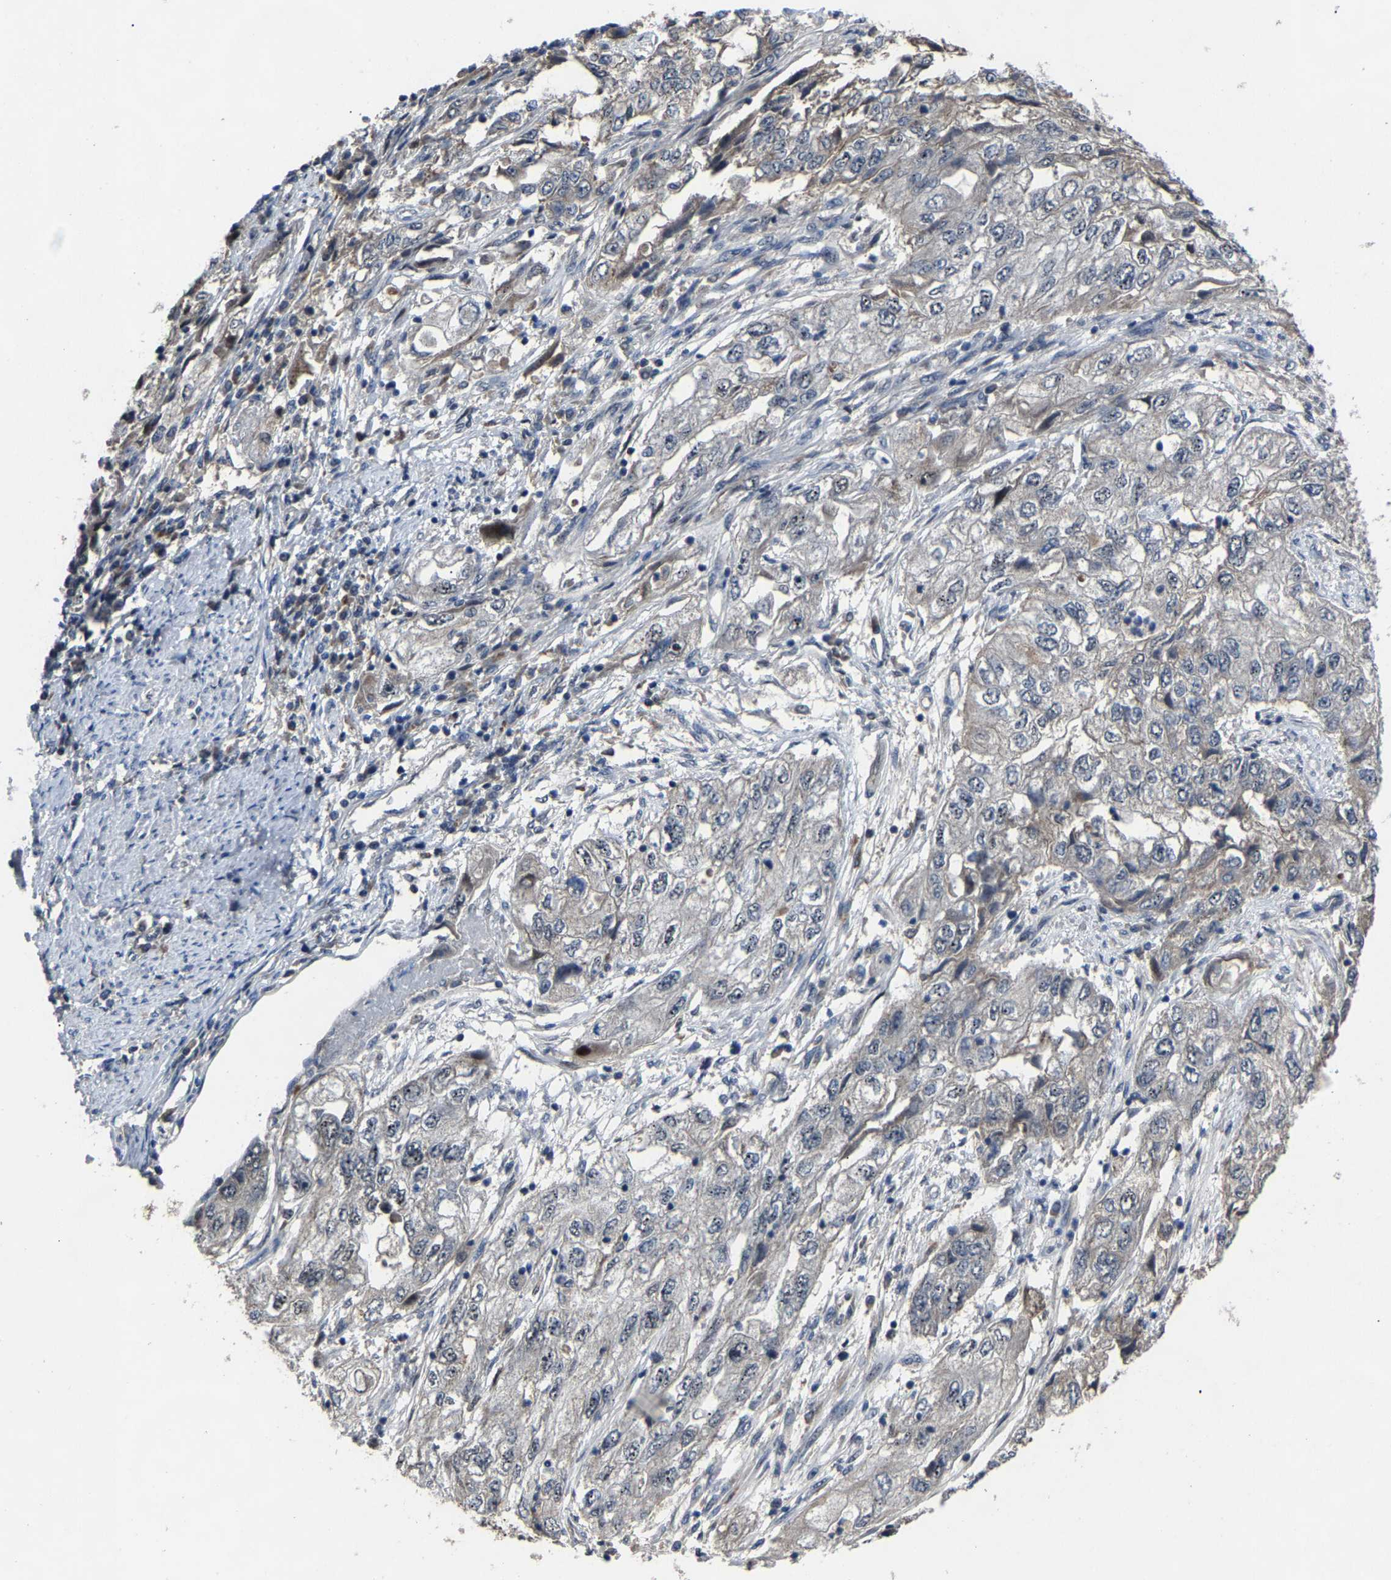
{"staining": {"intensity": "weak", "quantity": "<25%", "location": "cytoplasmic/membranous"}, "tissue": "endometrial cancer", "cell_type": "Tumor cells", "image_type": "cancer", "snomed": [{"axis": "morphology", "description": "Adenocarcinoma, NOS"}, {"axis": "topography", "description": "Endometrium"}], "caption": "Tumor cells are negative for protein expression in human endometrial adenocarcinoma.", "gene": "LSM8", "patient": {"sex": "female", "age": 49}}